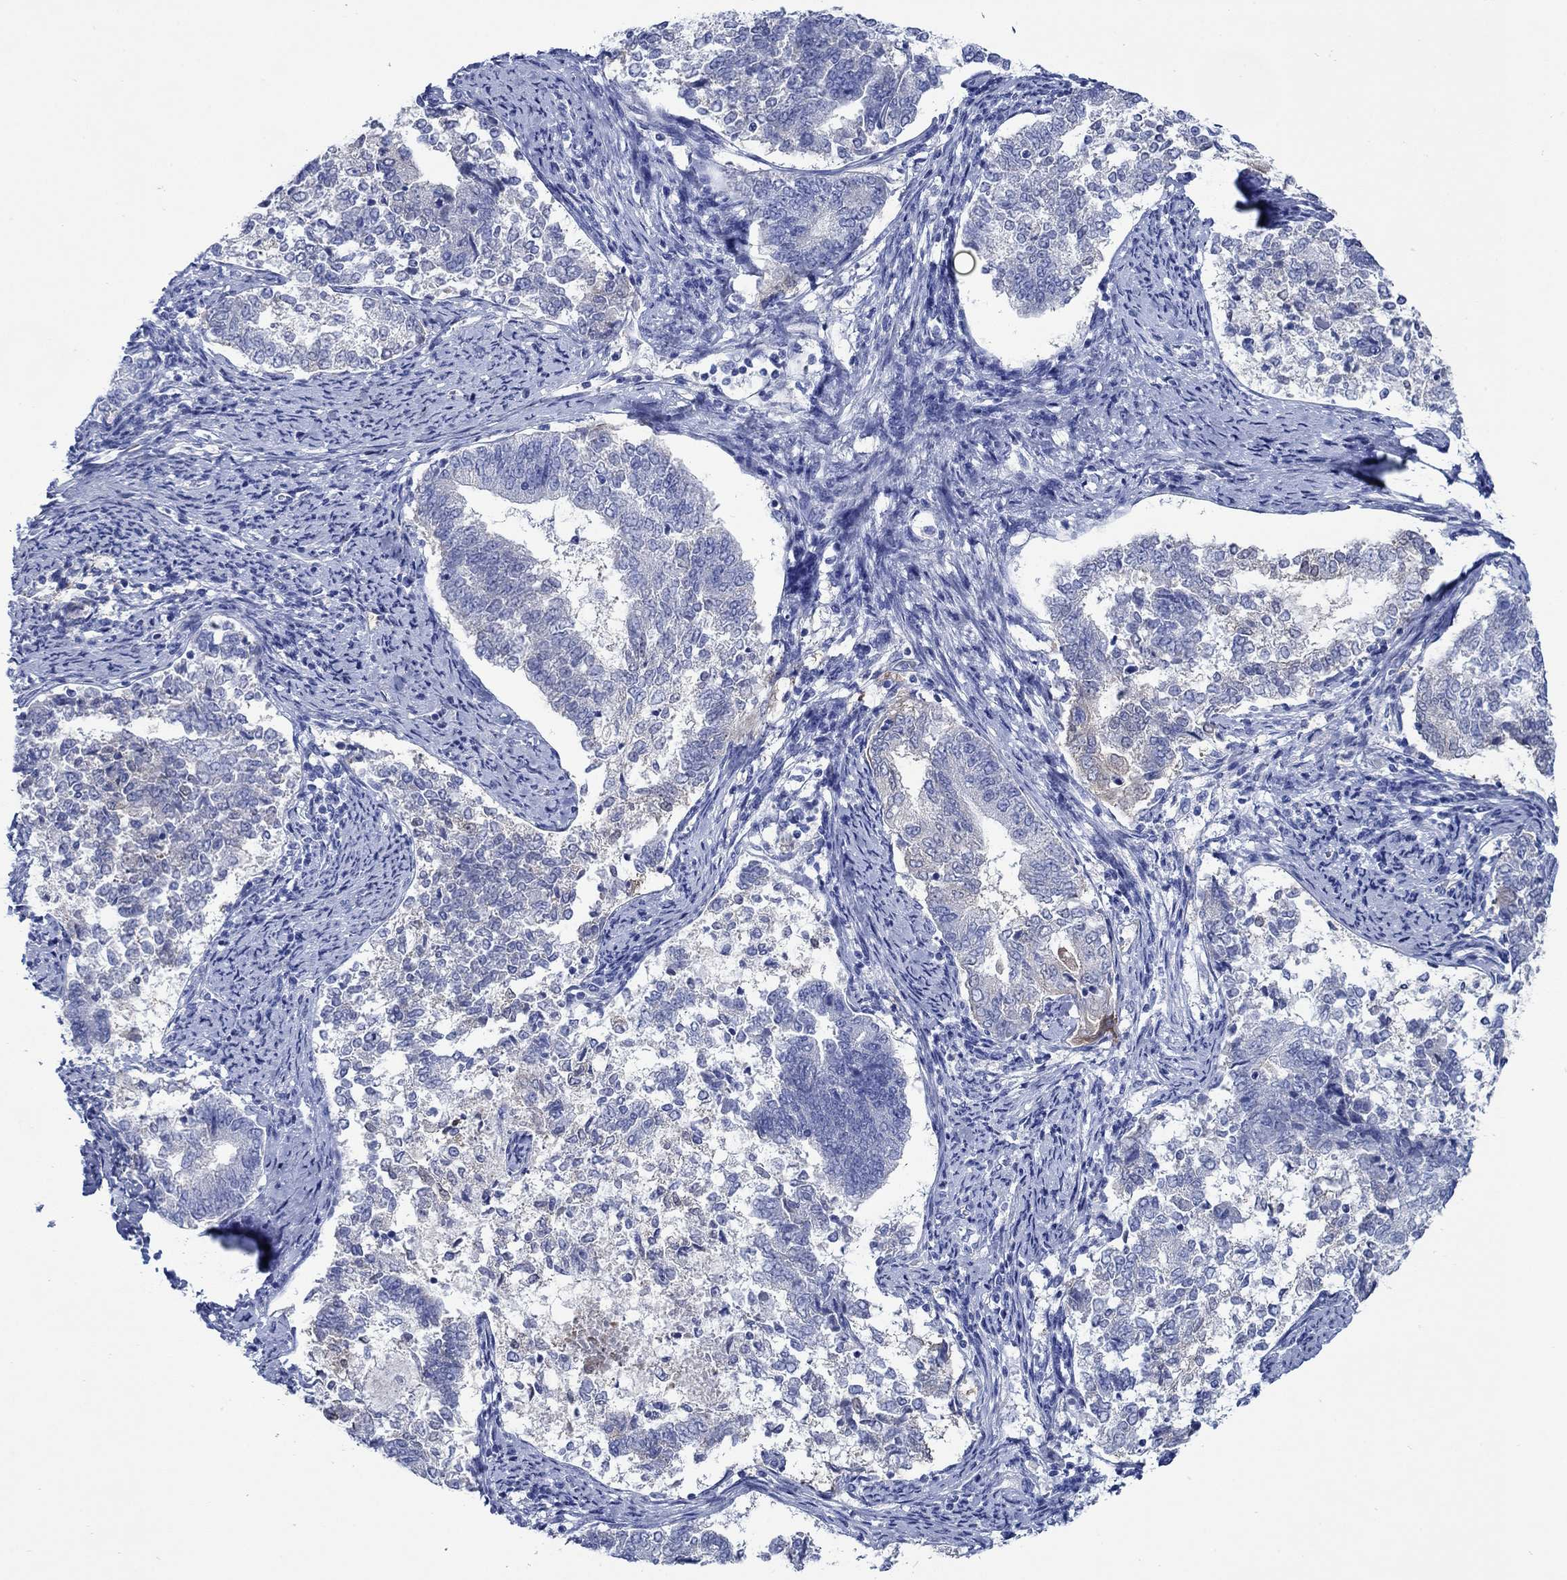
{"staining": {"intensity": "negative", "quantity": "none", "location": "none"}, "tissue": "endometrial cancer", "cell_type": "Tumor cells", "image_type": "cancer", "snomed": [{"axis": "morphology", "description": "Adenocarcinoma, NOS"}, {"axis": "topography", "description": "Endometrium"}], "caption": "Endometrial adenocarcinoma stained for a protein using immunohistochemistry (IHC) exhibits no positivity tumor cells.", "gene": "TRIM16", "patient": {"sex": "female", "age": 65}}